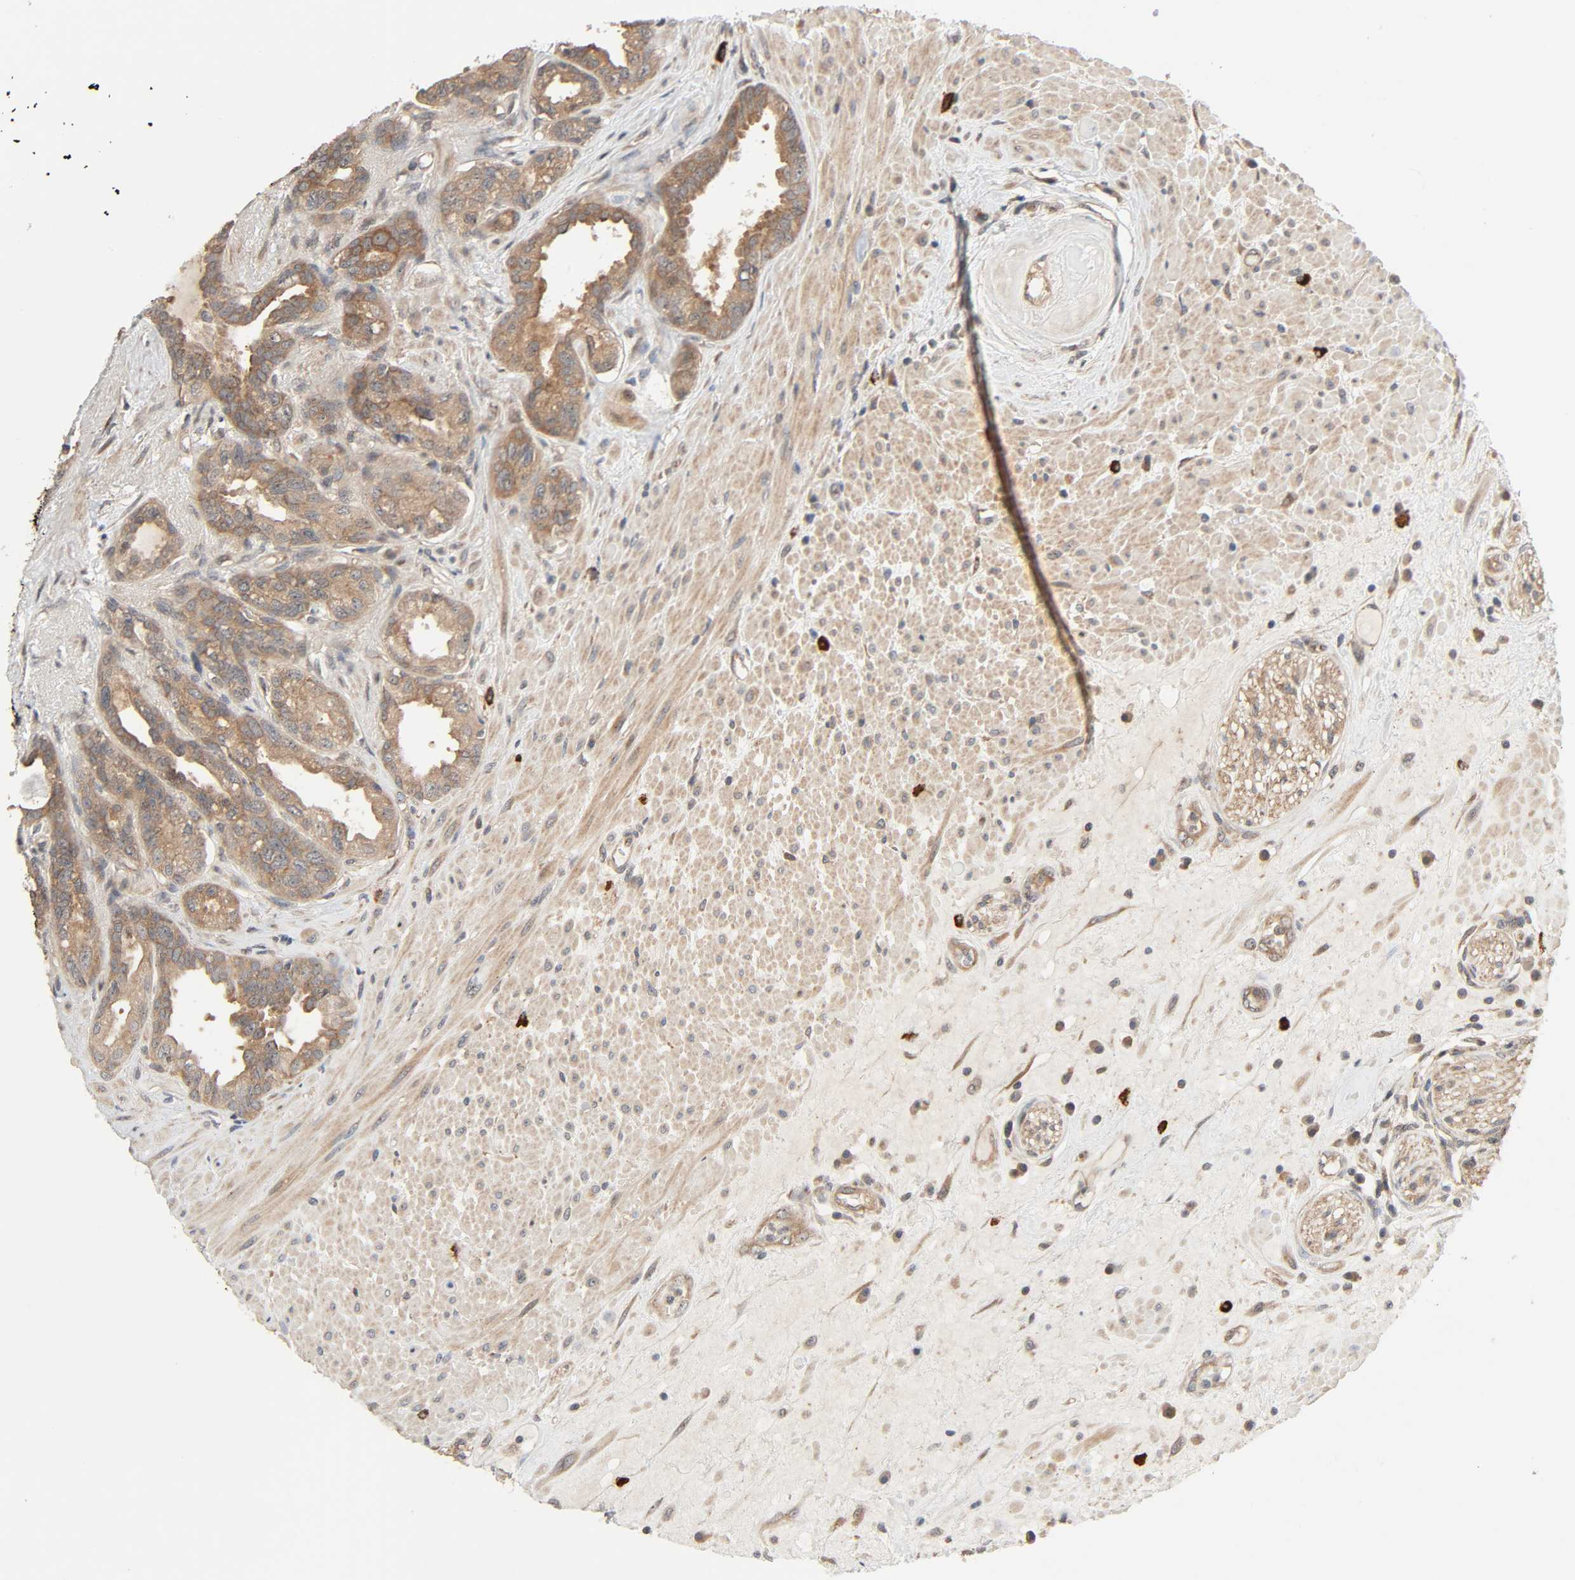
{"staining": {"intensity": "moderate", "quantity": ">75%", "location": "cytoplasmic/membranous"}, "tissue": "seminal vesicle", "cell_type": "Glandular cells", "image_type": "normal", "snomed": [{"axis": "morphology", "description": "Normal tissue, NOS"}, {"axis": "topography", "description": "Seminal veicle"}], "caption": "A brown stain highlights moderate cytoplasmic/membranous expression of a protein in glandular cells of benign seminal vesicle. Using DAB (brown) and hematoxylin (blue) stains, captured at high magnification using brightfield microscopy.", "gene": "PPP2R1B", "patient": {"sex": "male", "age": 61}}